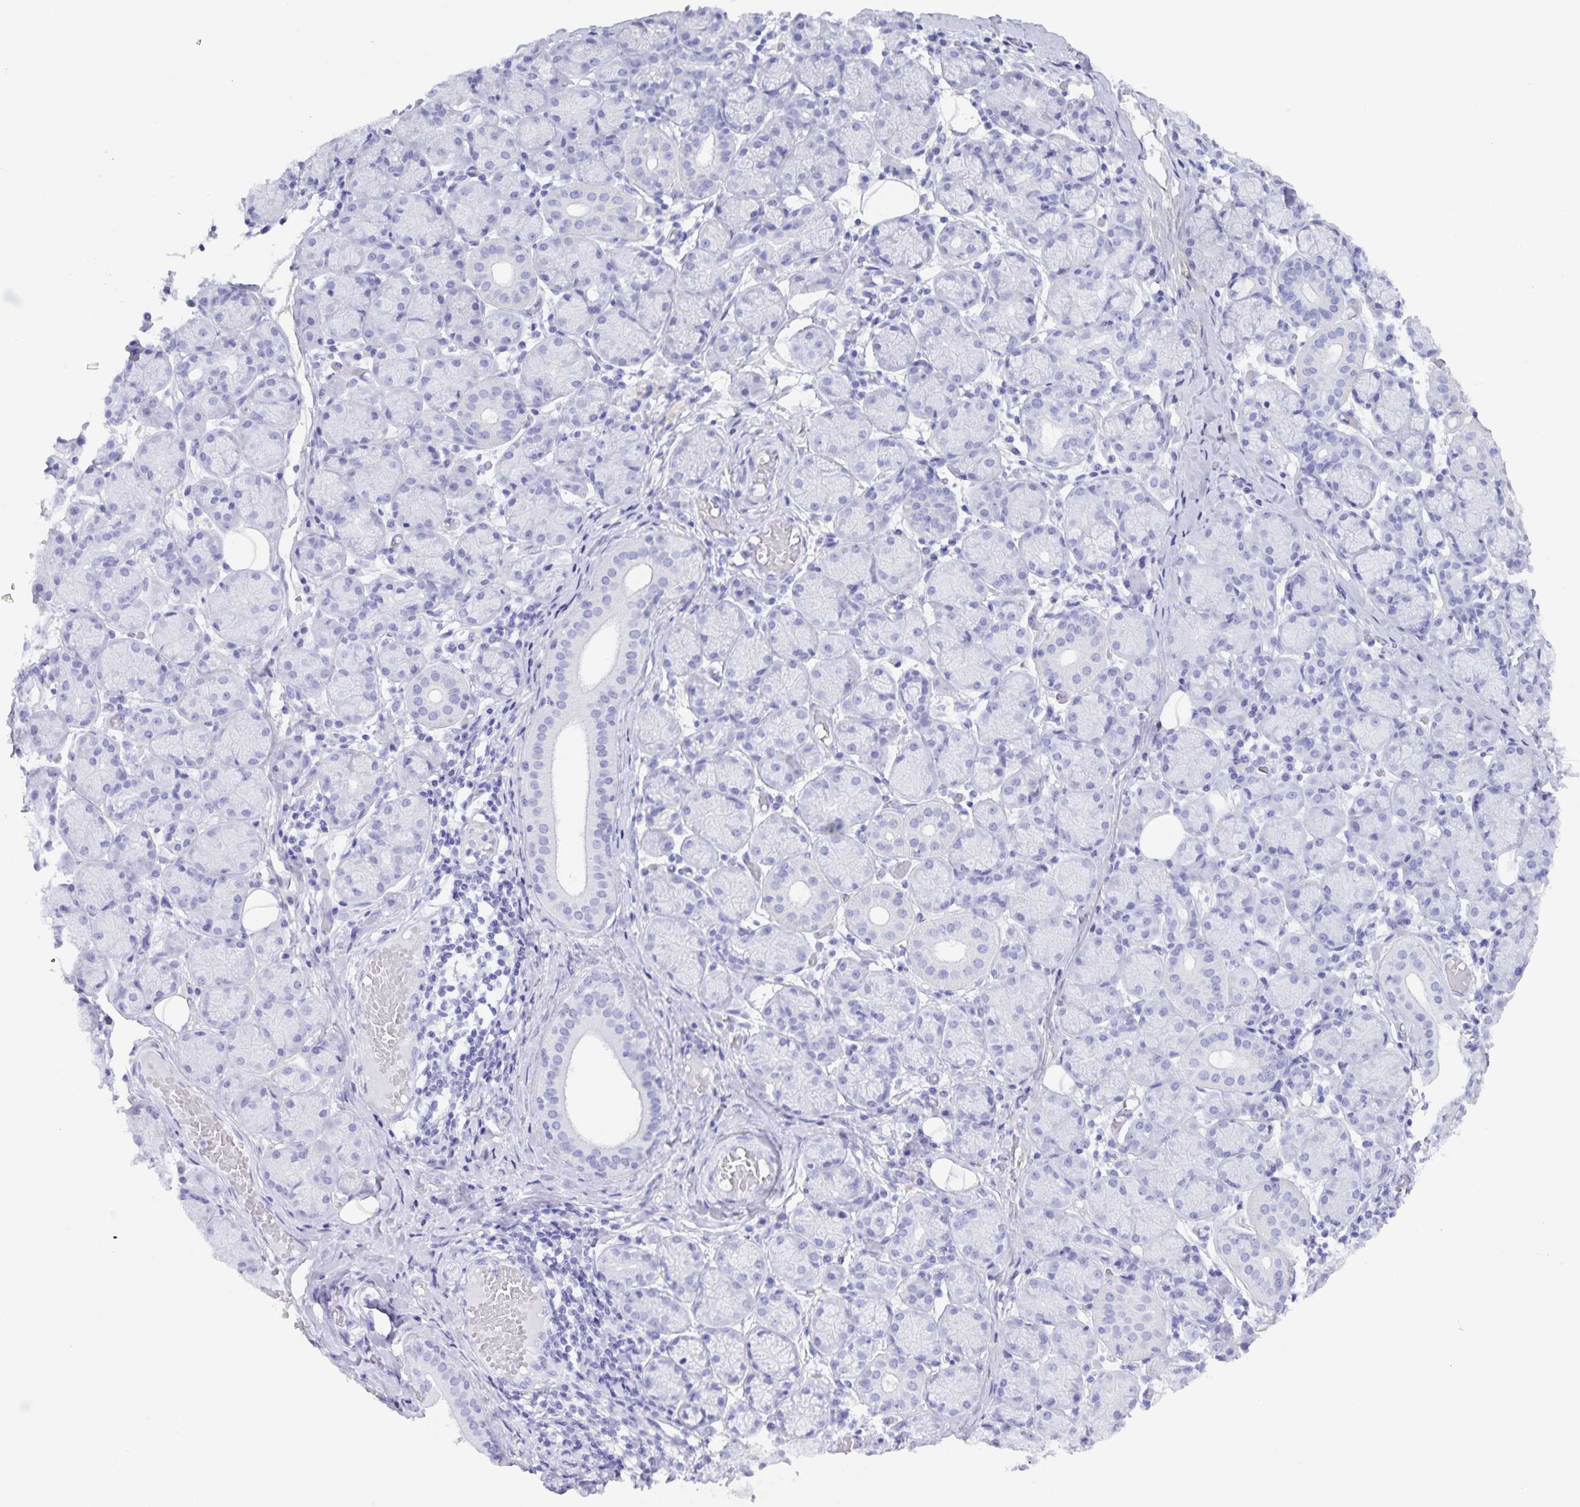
{"staining": {"intensity": "negative", "quantity": "none", "location": "none"}, "tissue": "salivary gland", "cell_type": "Glandular cells", "image_type": "normal", "snomed": [{"axis": "morphology", "description": "Normal tissue, NOS"}, {"axis": "topography", "description": "Salivary gland"}], "caption": "The micrograph shows no significant expression in glandular cells of salivary gland.", "gene": "AQP4", "patient": {"sex": "female", "age": 24}}